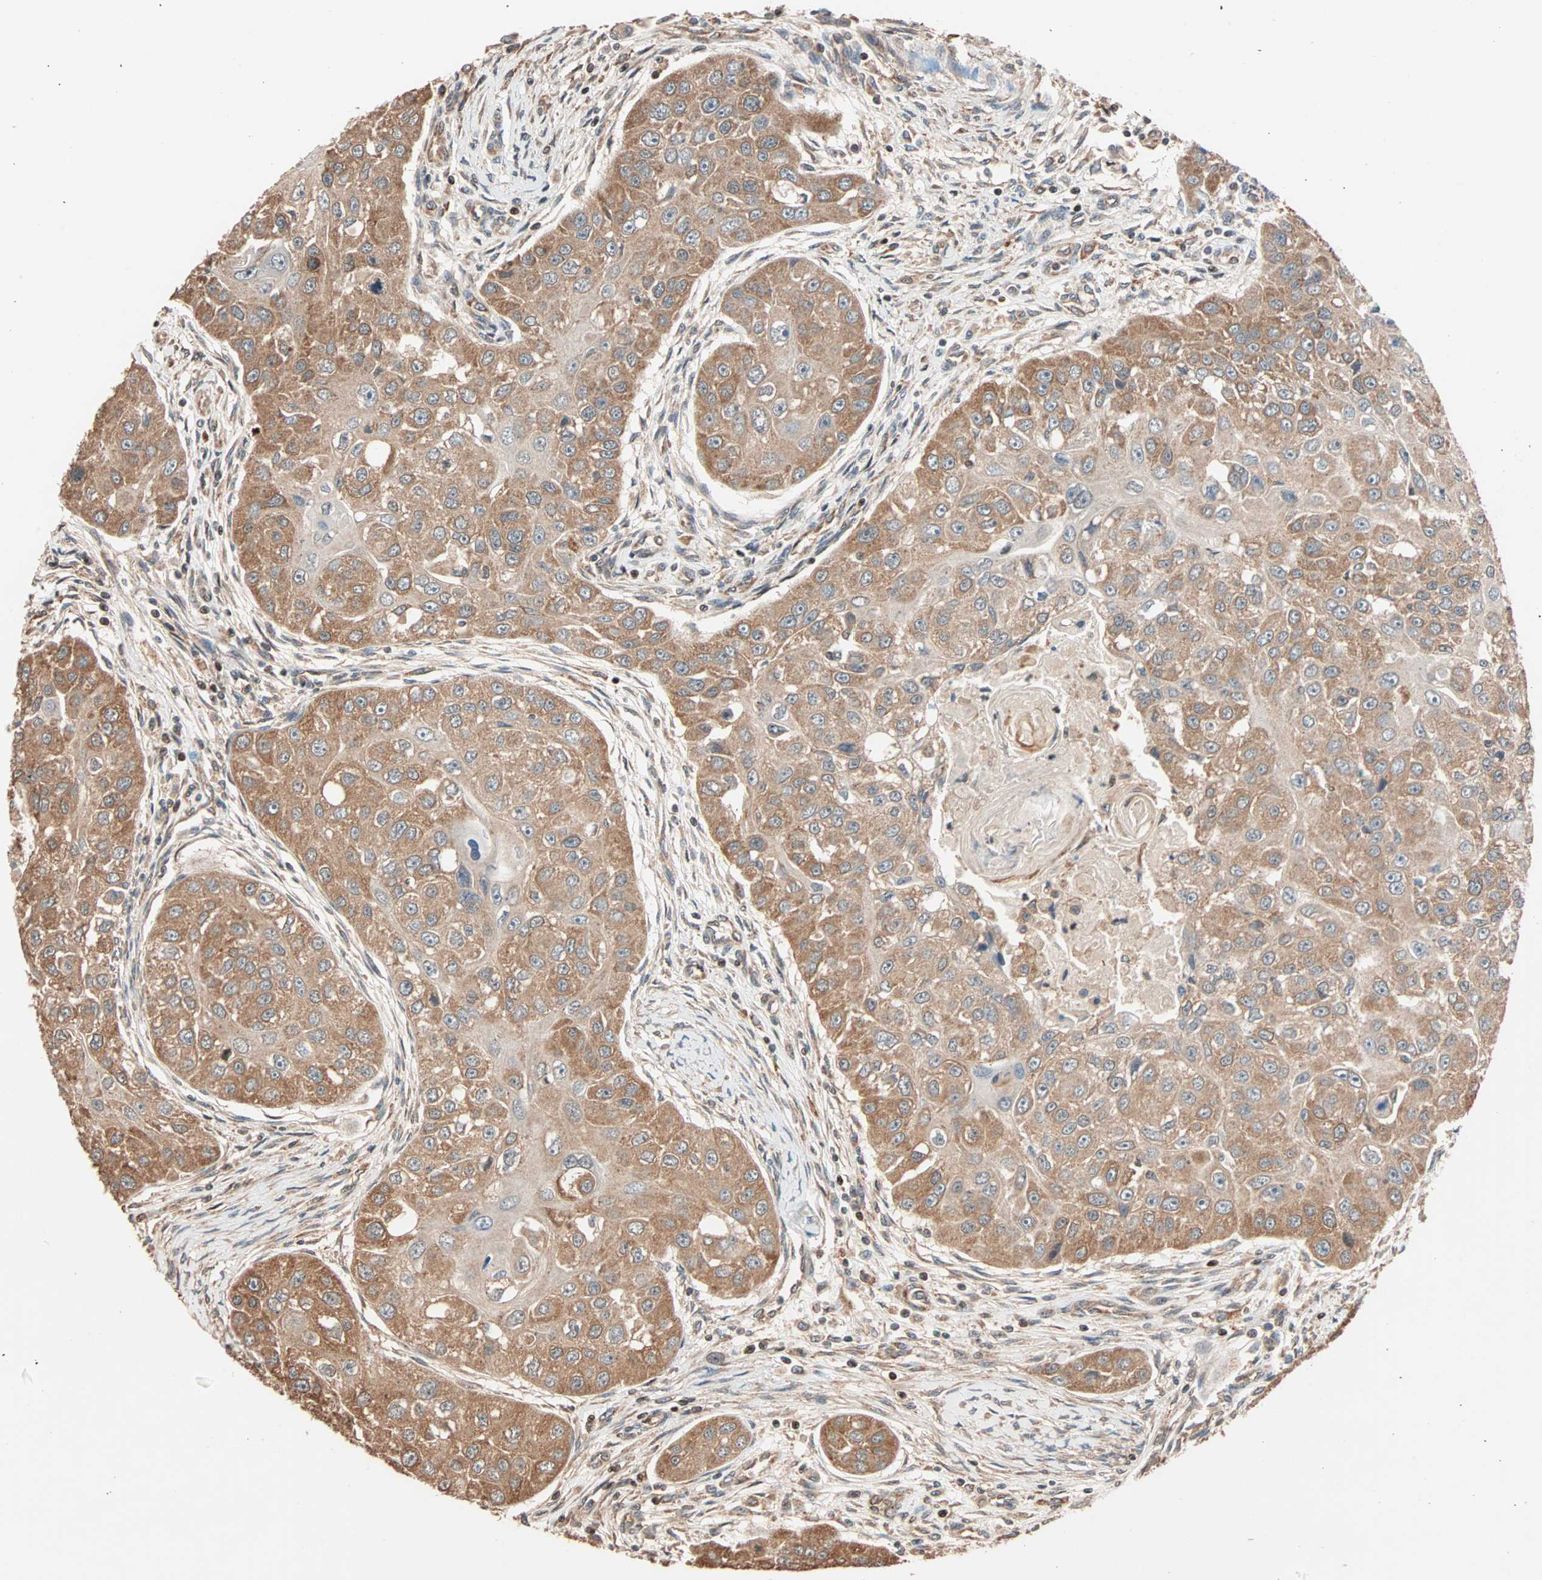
{"staining": {"intensity": "moderate", "quantity": ">75%", "location": "cytoplasmic/membranous"}, "tissue": "head and neck cancer", "cell_type": "Tumor cells", "image_type": "cancer", "snomed": [{"axis": "morphology", "description": "Normal tissue, NOS"}, {"axis": "morphology", "description": "Squamous cell carcinoma, NOS"}, {"axis": "topography", "description": "Skeletal muscle"}, {"axis": "topography", "description": "Head-Neck"}], "caption": "Immunohistochemical staining of human head and neck cancer demonstrates moderate cytoplasmic/membranous protein positivity in about >75% of tumor cells. Using DAB (brown) and hematoxylin (blue) stains, captured at high magnification using brightfield microscopy.", "gene": "HECW1", "patient": {"sex": "male", "age": 51}}